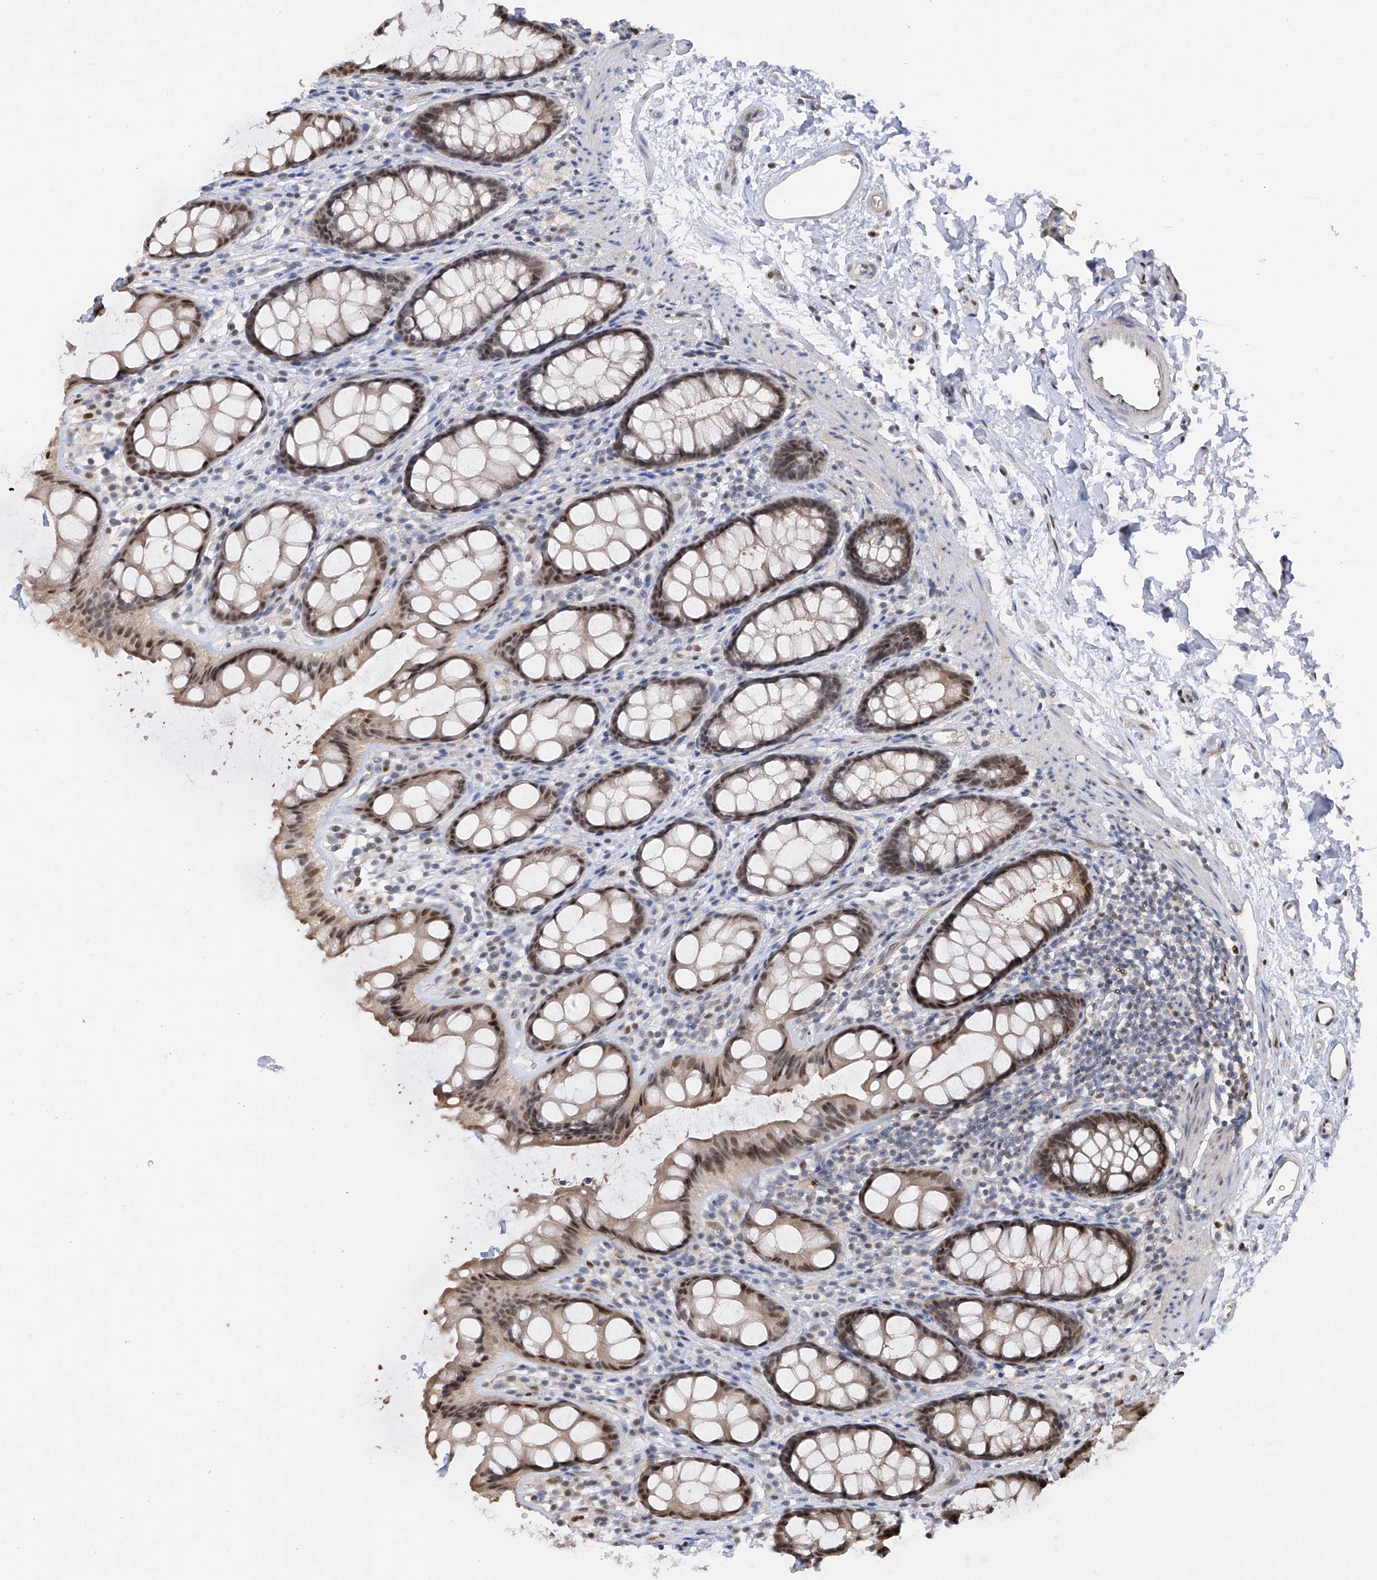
{"staining": {"intensity": "weak", "quantity": "25%-75%", "location": "cytoplasmic/membranous,nuclear"}, "tissue": "rectum", "cell_type": "Glandular cells", "image_type": "normal", "snomed": [{"axis": "morphology", "description": "Normal tissue, NOS"}, {"axis": "topography", "description": "Rectum"}], "caption": "Protein analysis of unremarkable rectum shows weak cytoplasmic/membranous,nuclear expression in approximately 25%-75% of glandular cells.", "gene": "PMM1", "patient": {"sex": "female", "age": 65}}